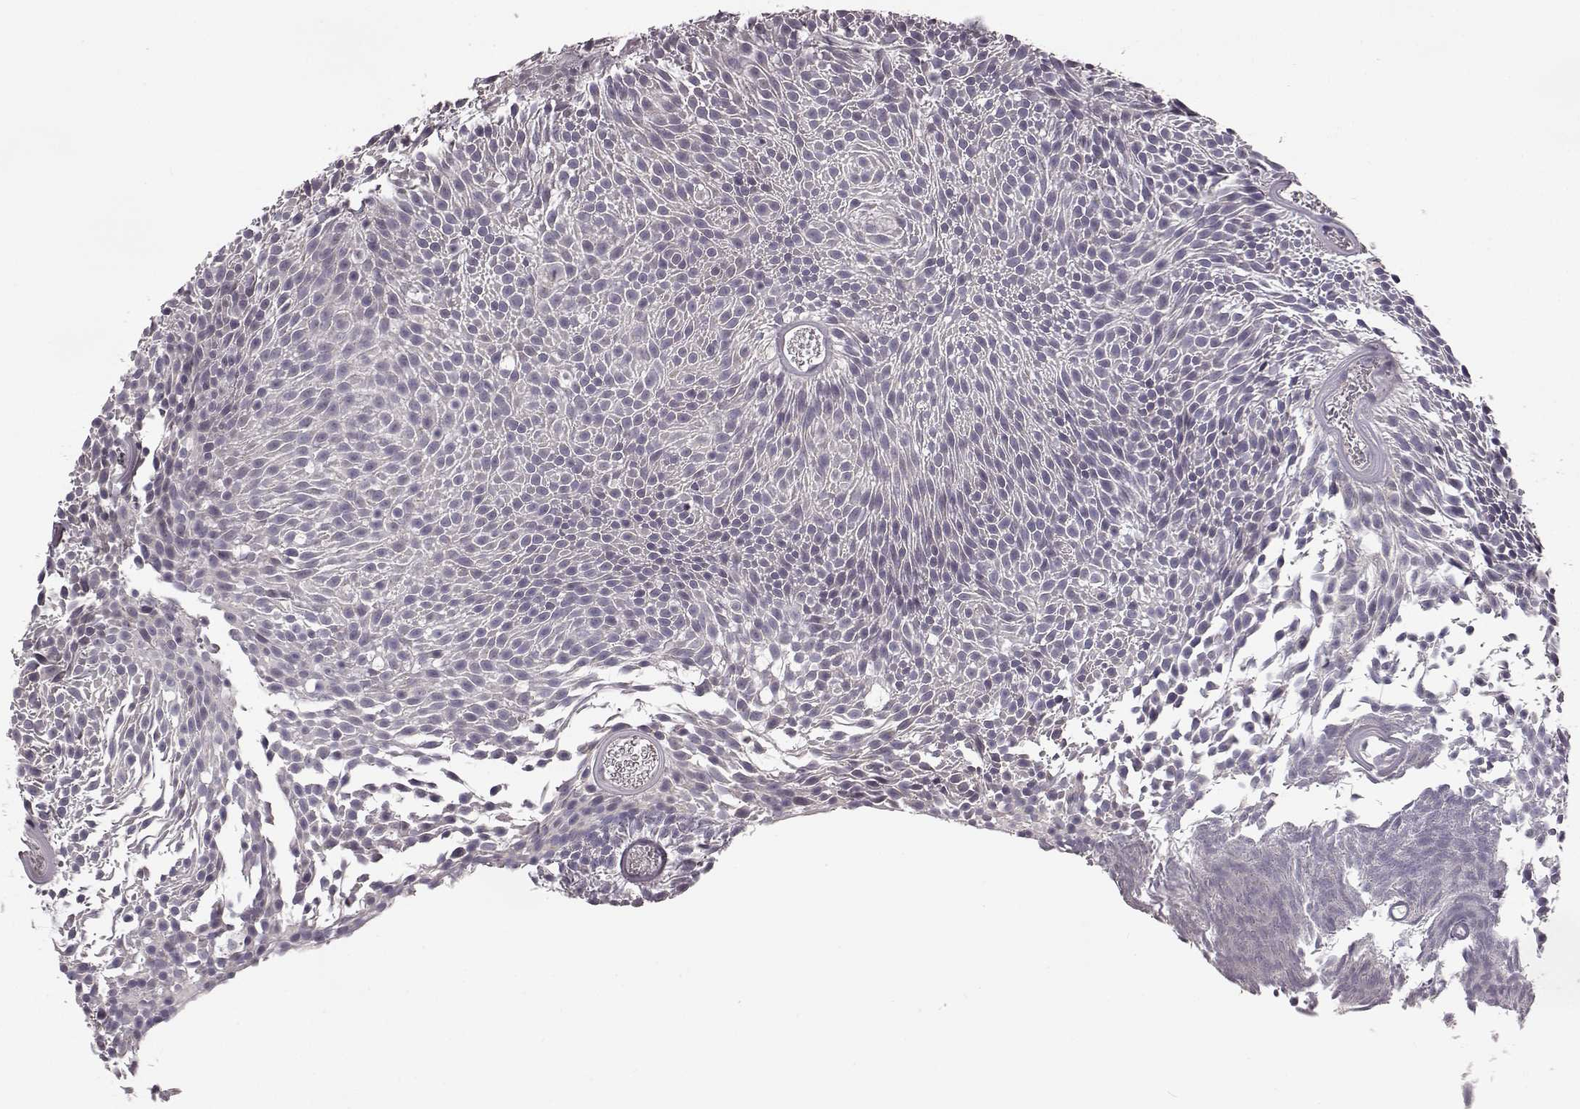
{"staining": {"intensity": "negative", "quantity": "none", "location": "none"}, "tissue": "urothelial cancer", "cell_type": "Tumor cells", "image_type": "cancer", "snomed": [{"axis": "morphology", "description": "Urothelial carcinoma, Low grade"}, {"axis": "topography", "description": "Urinary bladder"}], "caption": "IHC image of urothelial cancer stained for a protein (brown), which reveals no staining in tumor cells.", "gene": "MIA", "patient": {"sex": "male", "age": 77}}